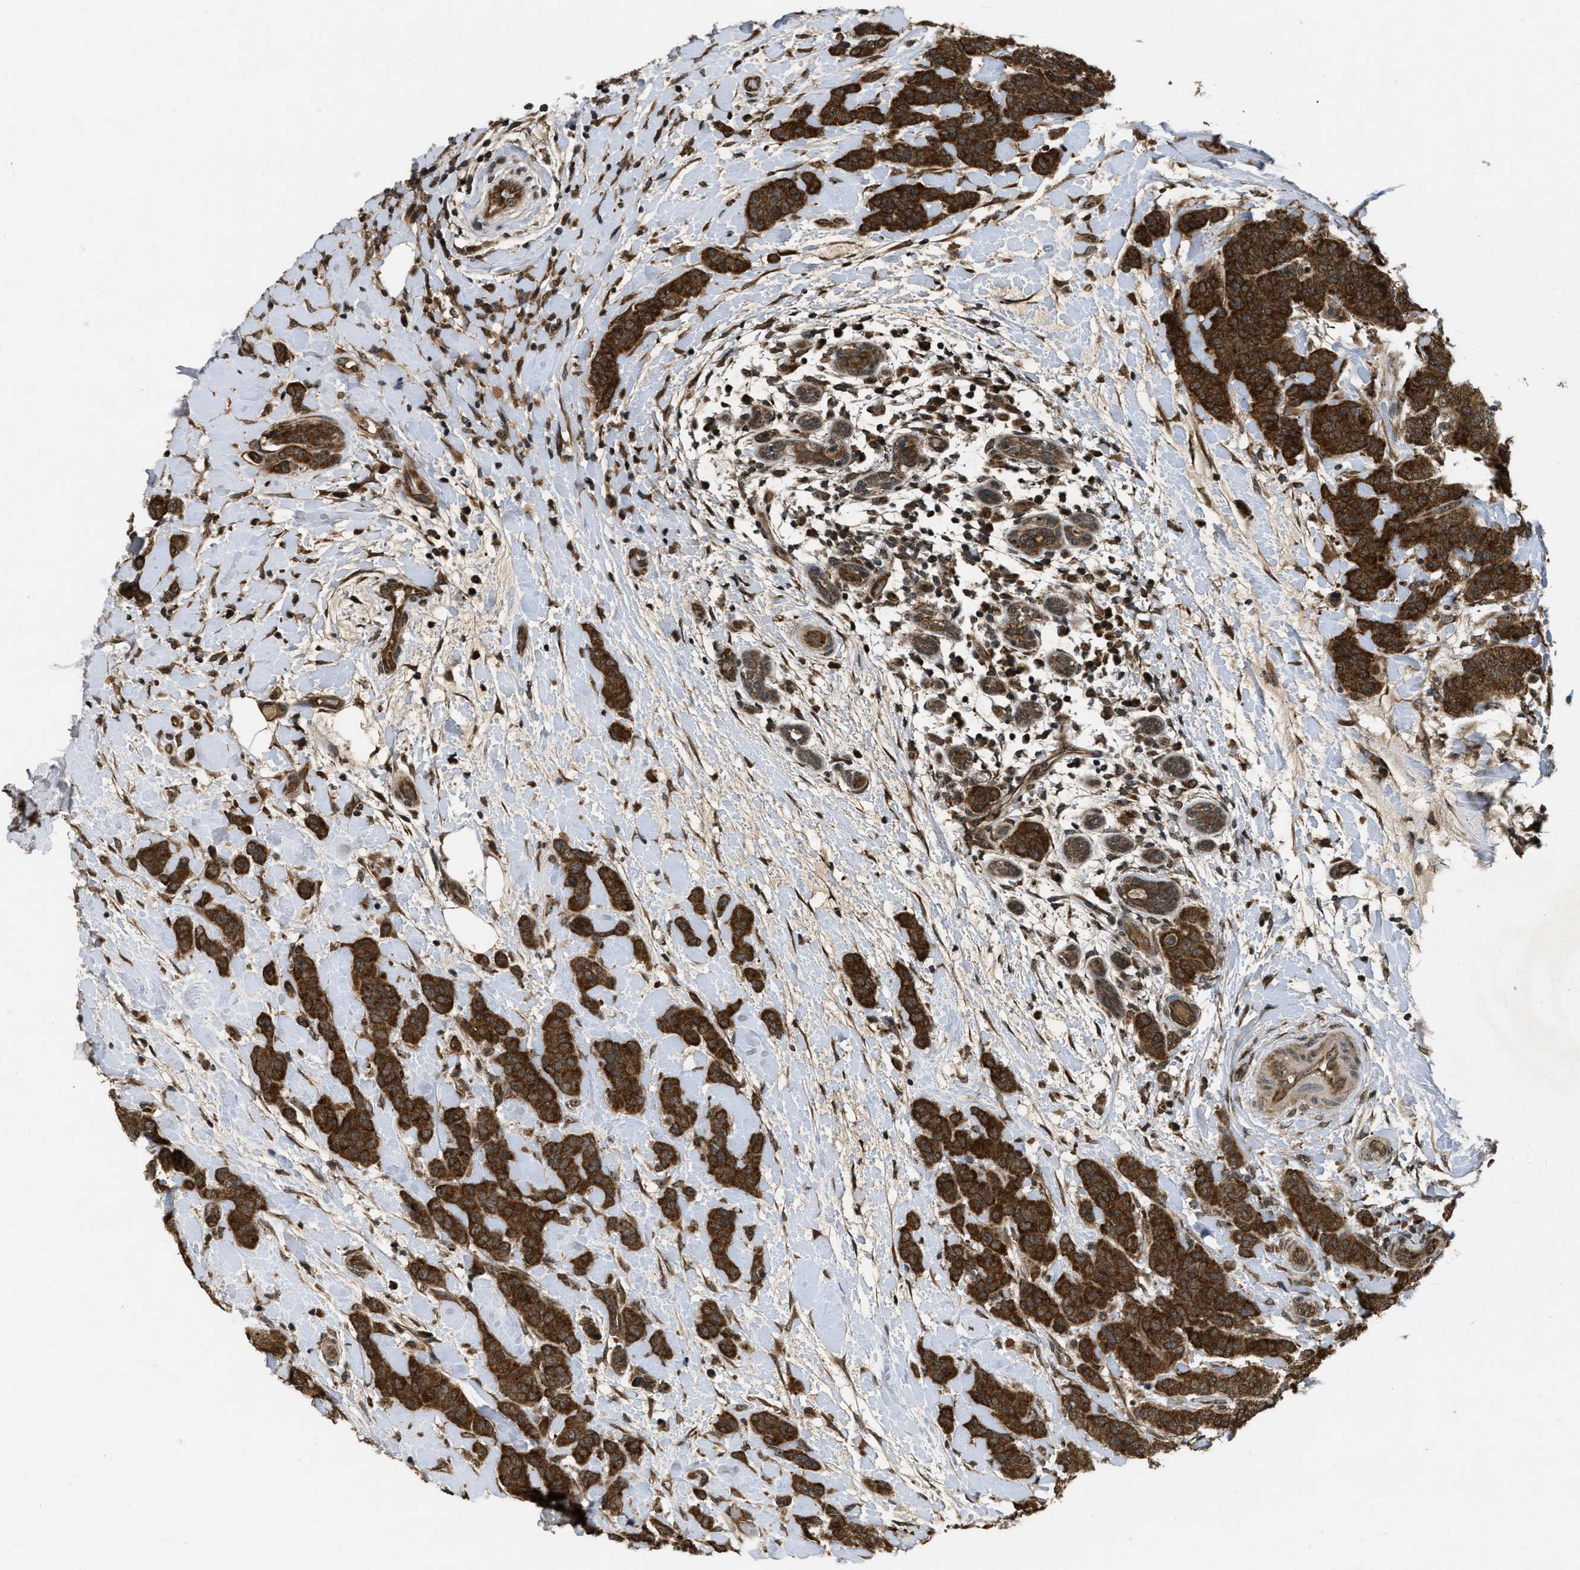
{"staining": {"intensity": "strong", "quantity": ">75%", "location": "cytoplasmic/membranous"}, "tissue": "breast cancer", "cell_type": "Tumor cells", "image_type": "cancer", "snomed": [{"axis": "morphology", "description": "Normal tissue, NOS"}, {"axis": "morphology", "description": "Duct carcinoma"}, {"axis": "topography", "description": "Breast"}], "caption": "This image demonstrates immunohistochemistry (IHC) staining of breast cancer, with high strong cytoplasmic/membranous positivity in about >75% of tumor cells.", "gene": "SPTLC1", "patient": {"sex": "female", "age": 40}}